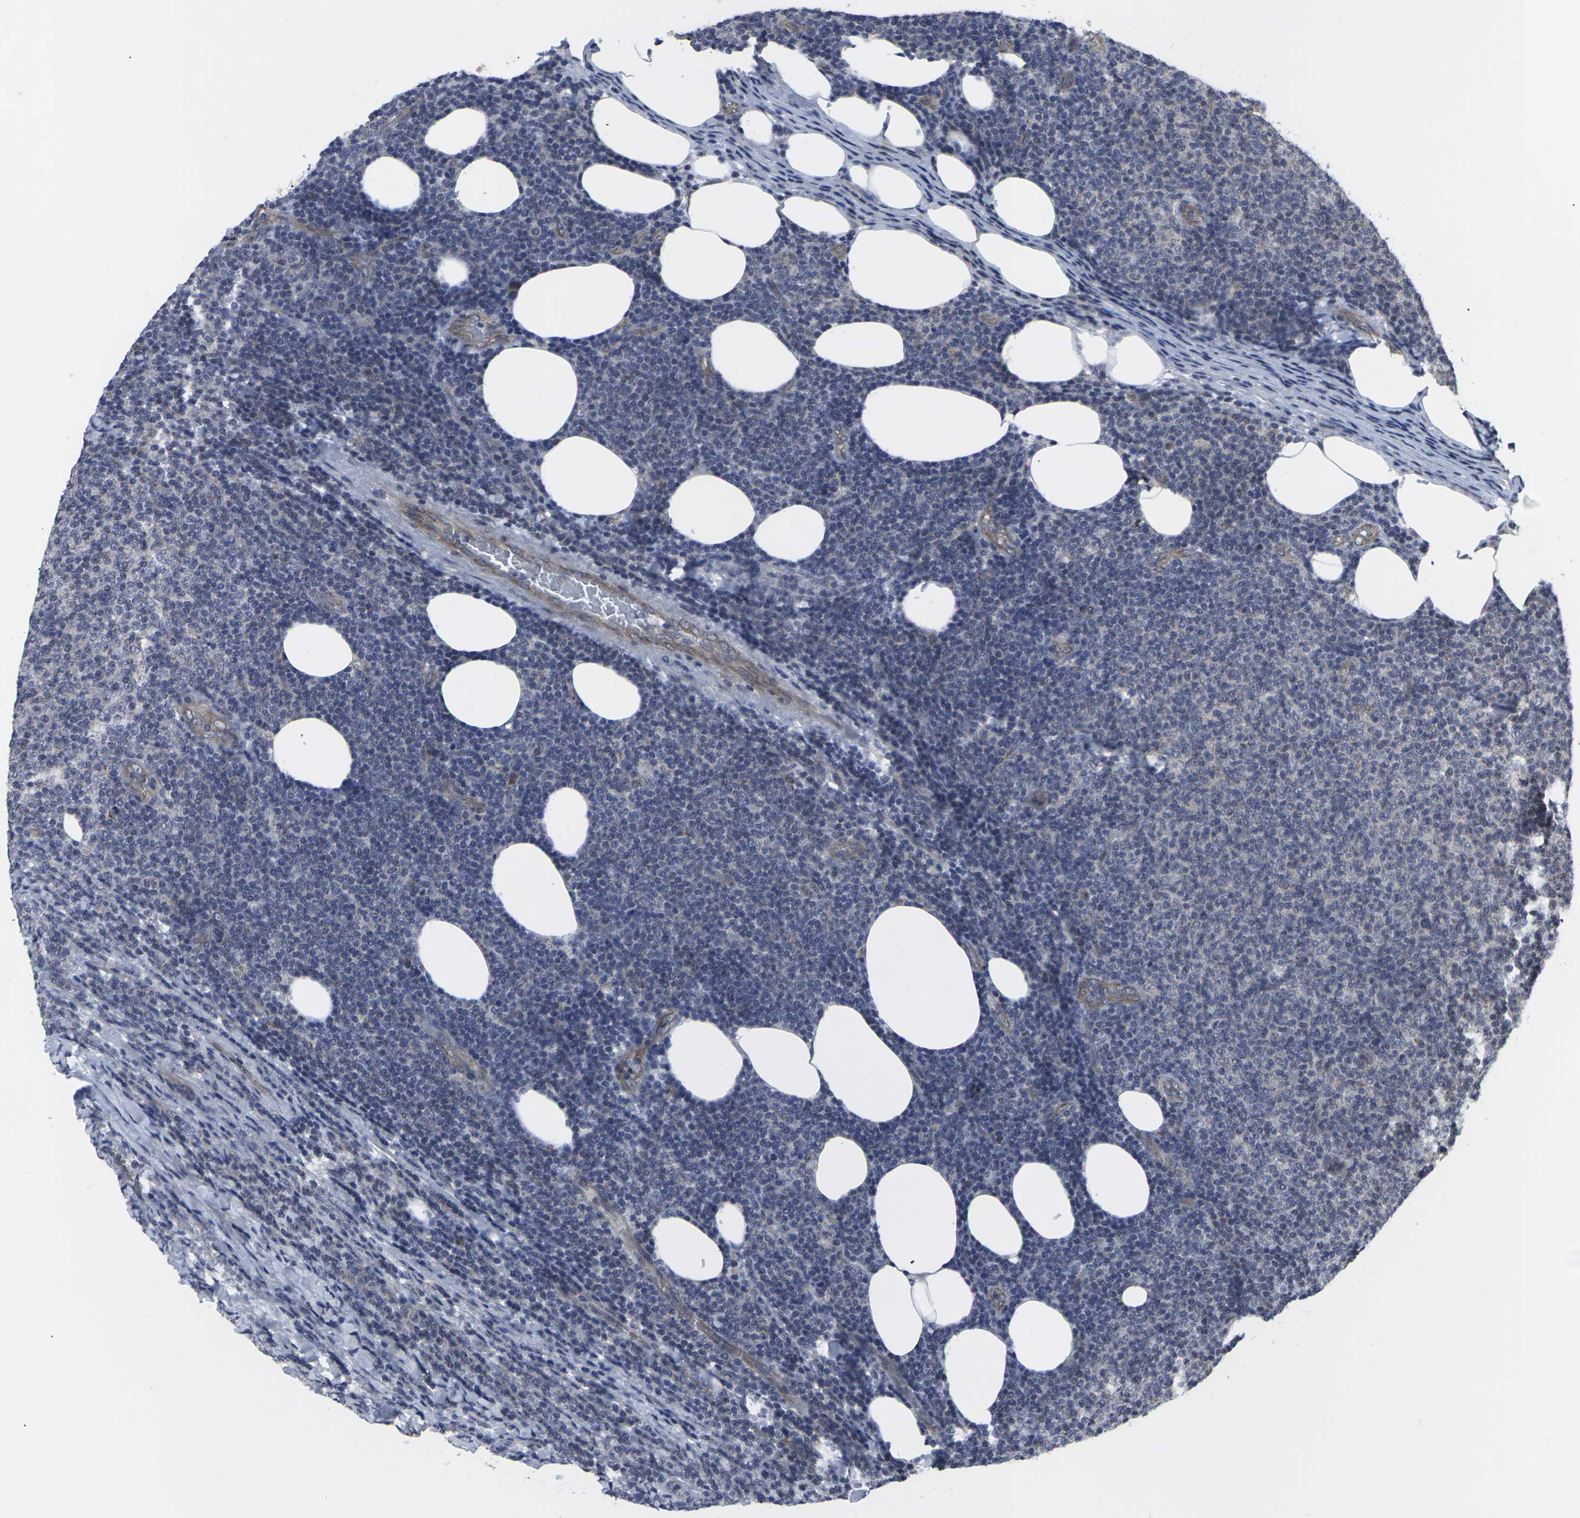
{"staining": {"intensity": "negative", "quantity": "none", "location": "none"}, "tissue": "lymphoma", "cell_type": "Tumor cells", "image_type": "cancer", "snomed": [{"axis": "morphology", "description": "Malignant lymphoma, non-Hodgkin's type, Low grade"}, {"axis": "topography", "description": "Lymph node"}], "caption": "IHC image of neoplastic tissue: malignant lymphoma, non-Hodgkin's type (low-grade) stained with DAB exhibits no significant protein staining in tumor cells.", "gene": "MAPKAPK2", "patient": {"sex": "male", "age": 66}}